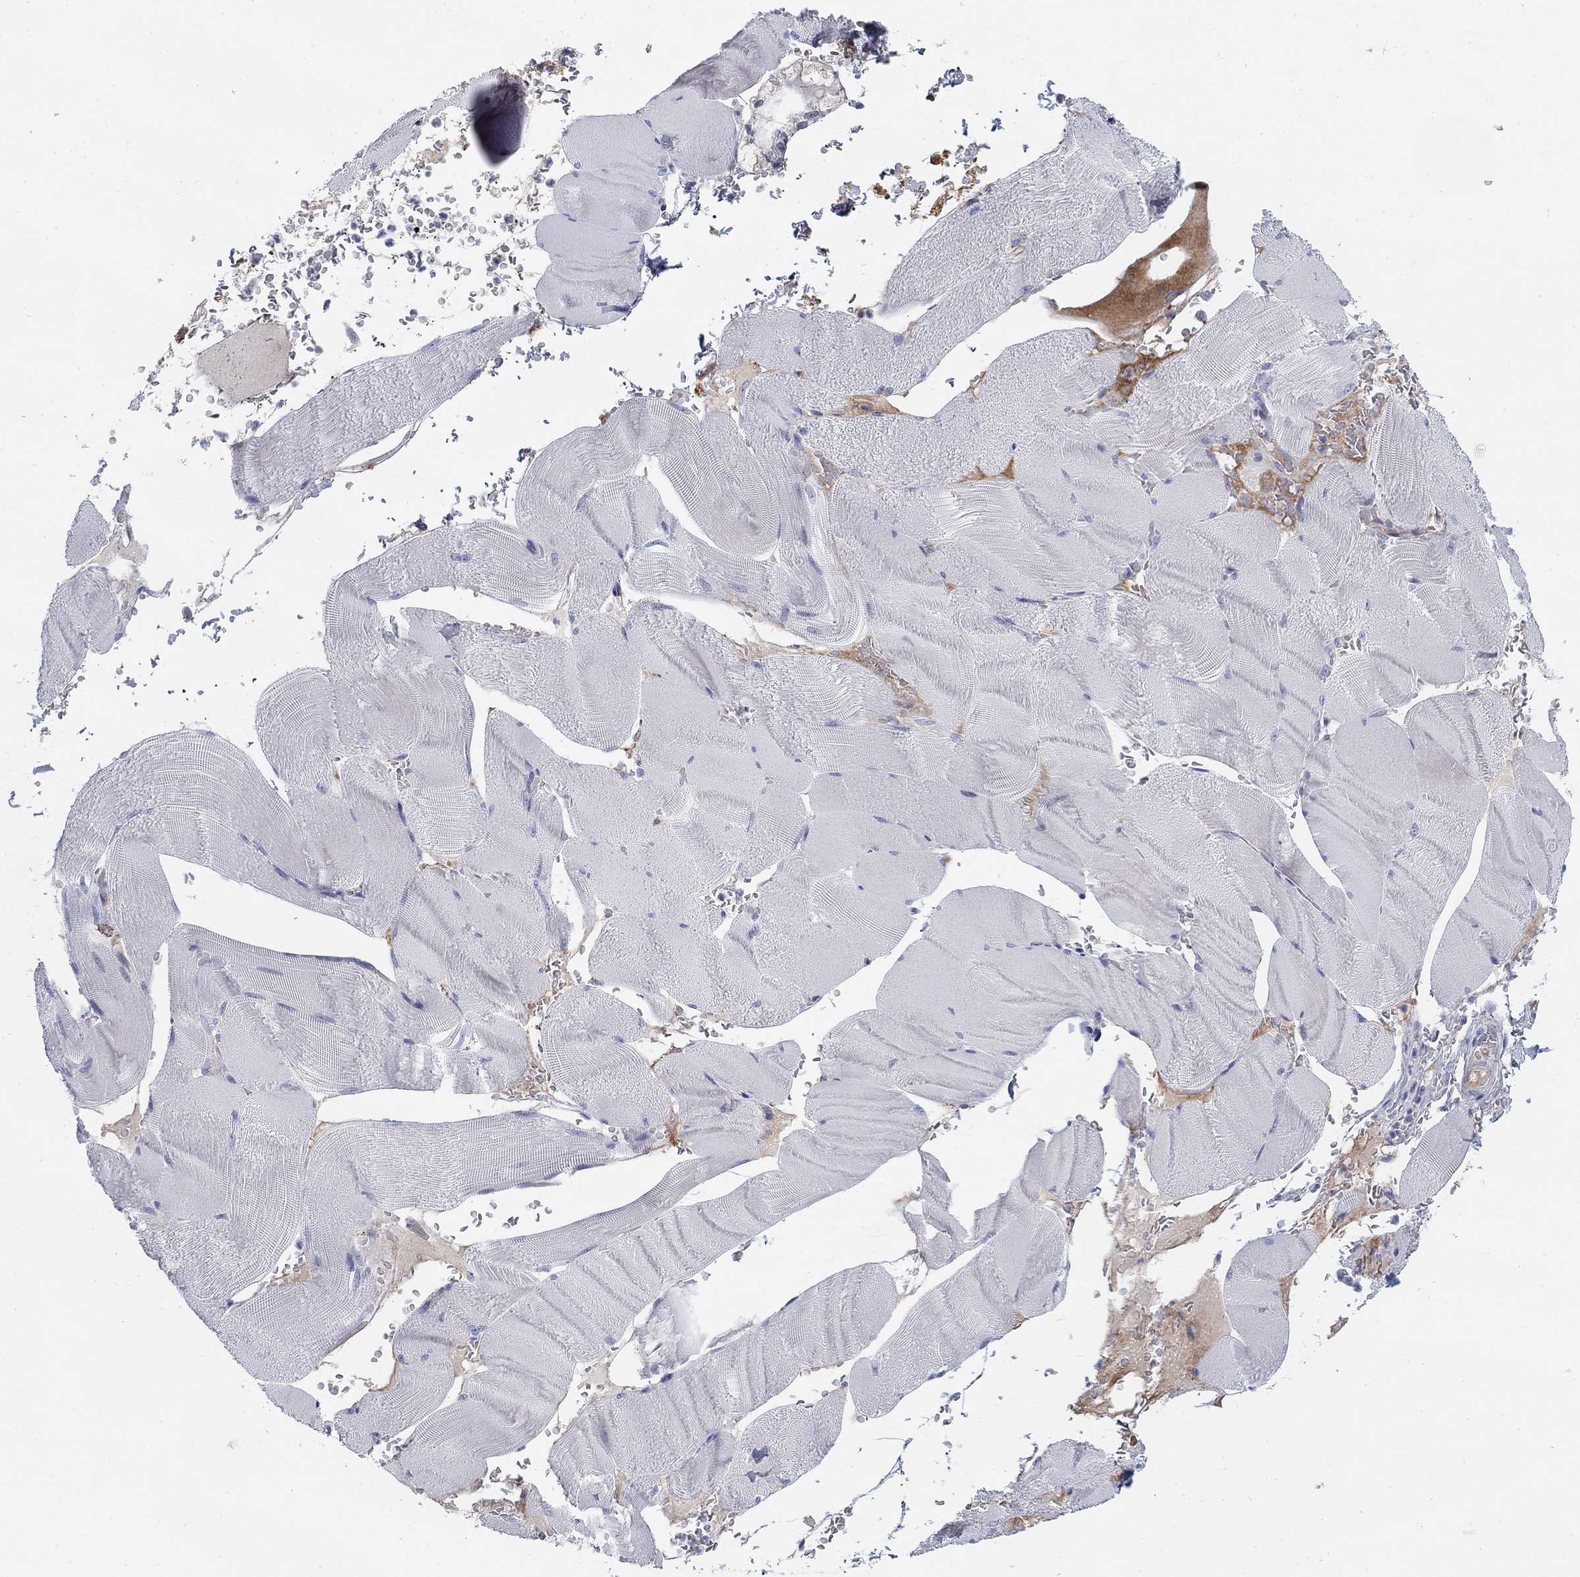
{"staining": {"intensity": "negative", "quantity": "none", "location": "none"}, "tissue": "skeletal muscle", "cell_type": "Myocytes", "image_type": "normal", "snomed": [{"axis": "morphology", "description": "Normal tissue, NOS"}, {"axis": "topography", "description": "Skeletal muscle"}], "caption": "The histopathology image exhibits no staining of myocytes in benign skeletal muscle. The staining is performed using DAB (3,3'-diaminobenzidine) brown chromogen with nuclei counter-stained in using hematoxylin.", "gene": "HEATR4", "patient": {"sex": "male", "age": 56}}